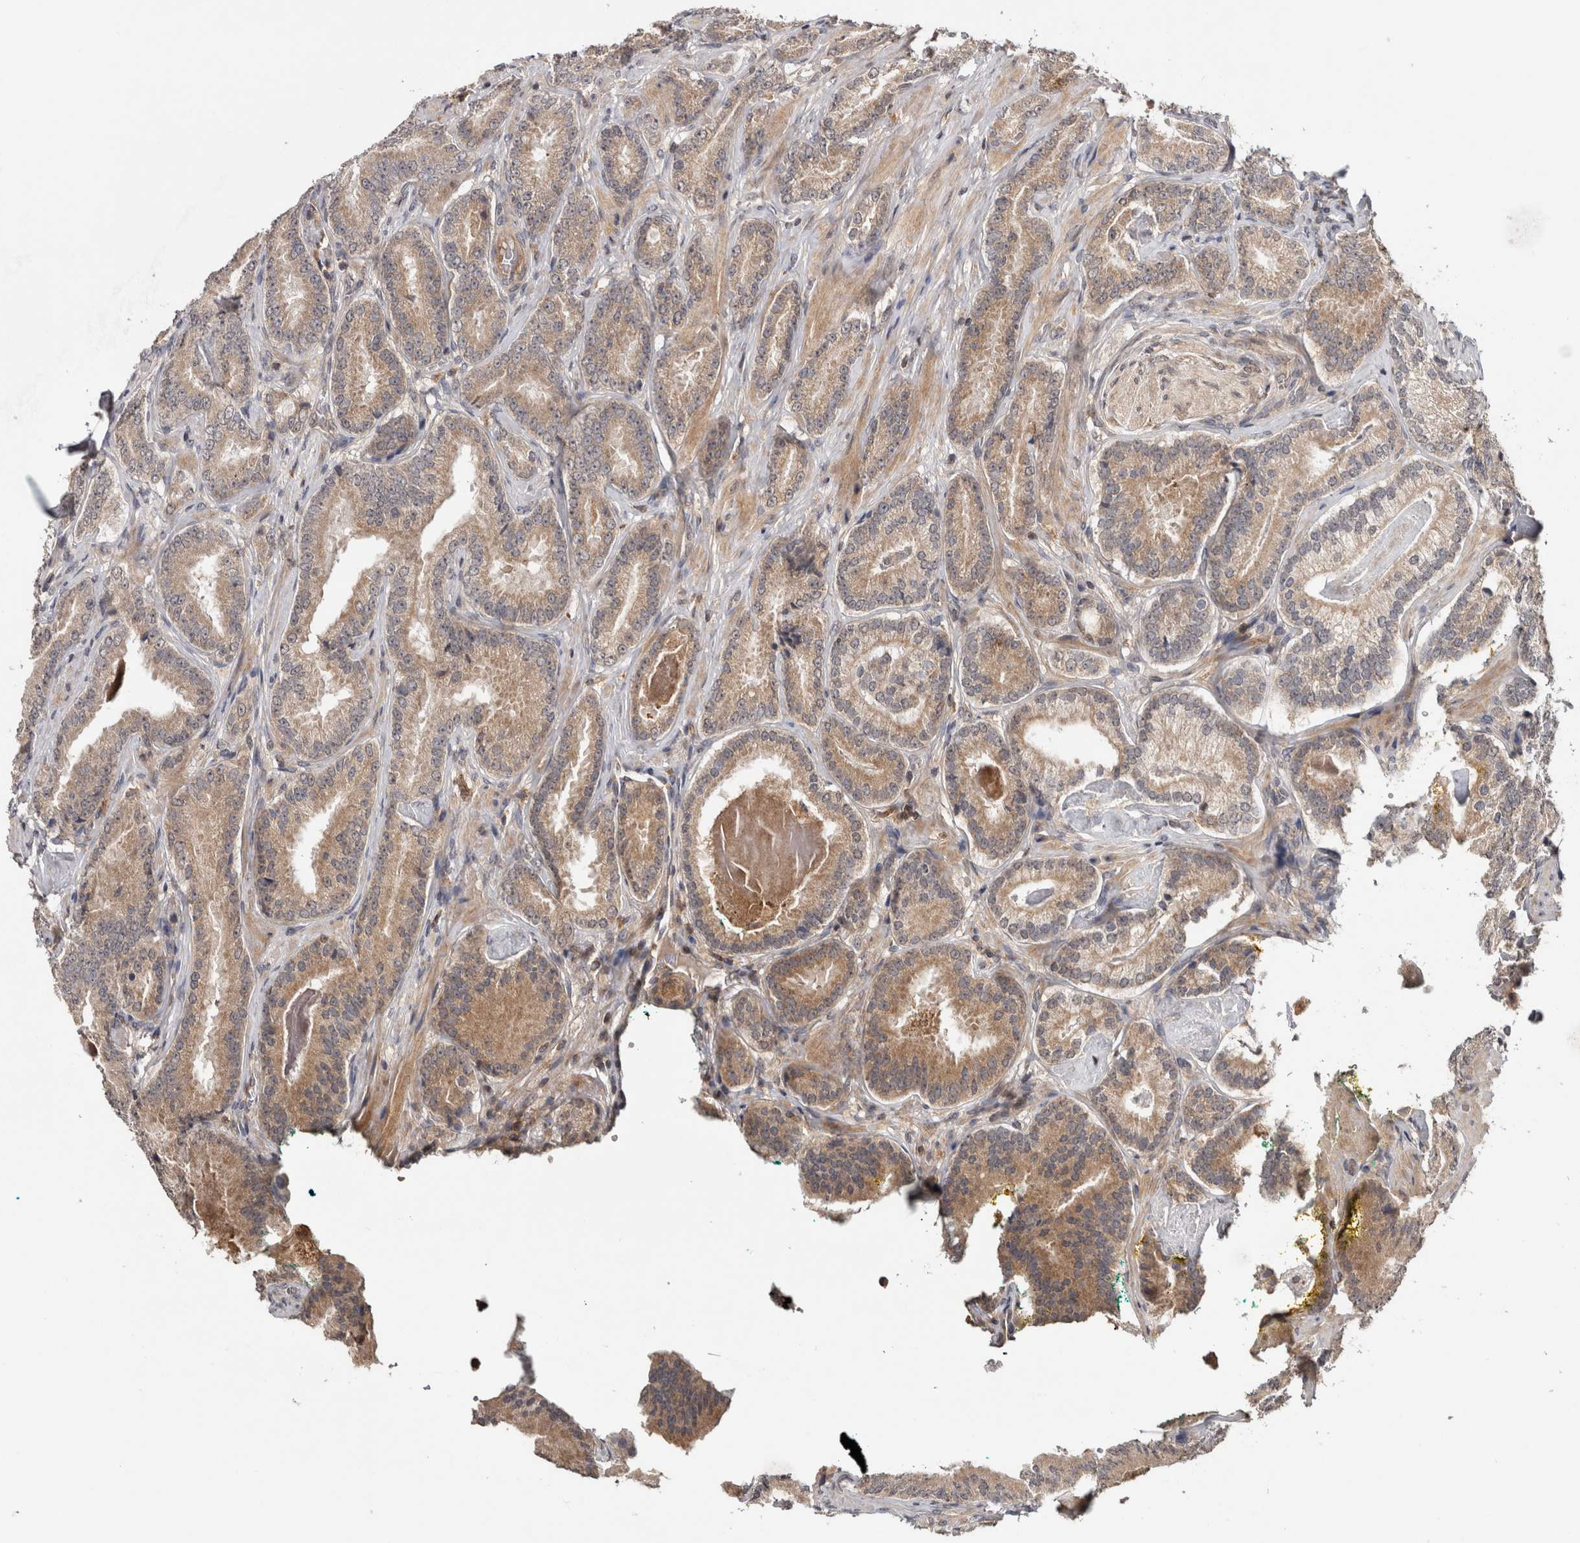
{"staining": {"intensity": "weak", "quantity": ">75%", "location": "cytoplasmic/membranous"}, "tissue": "prostate cancer", "cell_type": "Tumor cells", "image_type": "cancer", "snomed": [{"axis": "morphology", "description": "Adenocarcinoma, Low grade"}, {"axis": "topography", "description": "Prostate"}], "caption": "Weak cytoplasmic/membranous staining for a protein is identified in approximately >75% of tumor cells of adenocarcinoma (low-grade) (prostate) using immunohistochemistry (IHC).", "gene": "HMOX2", "patient": {"sex": "male", "age": 51}}